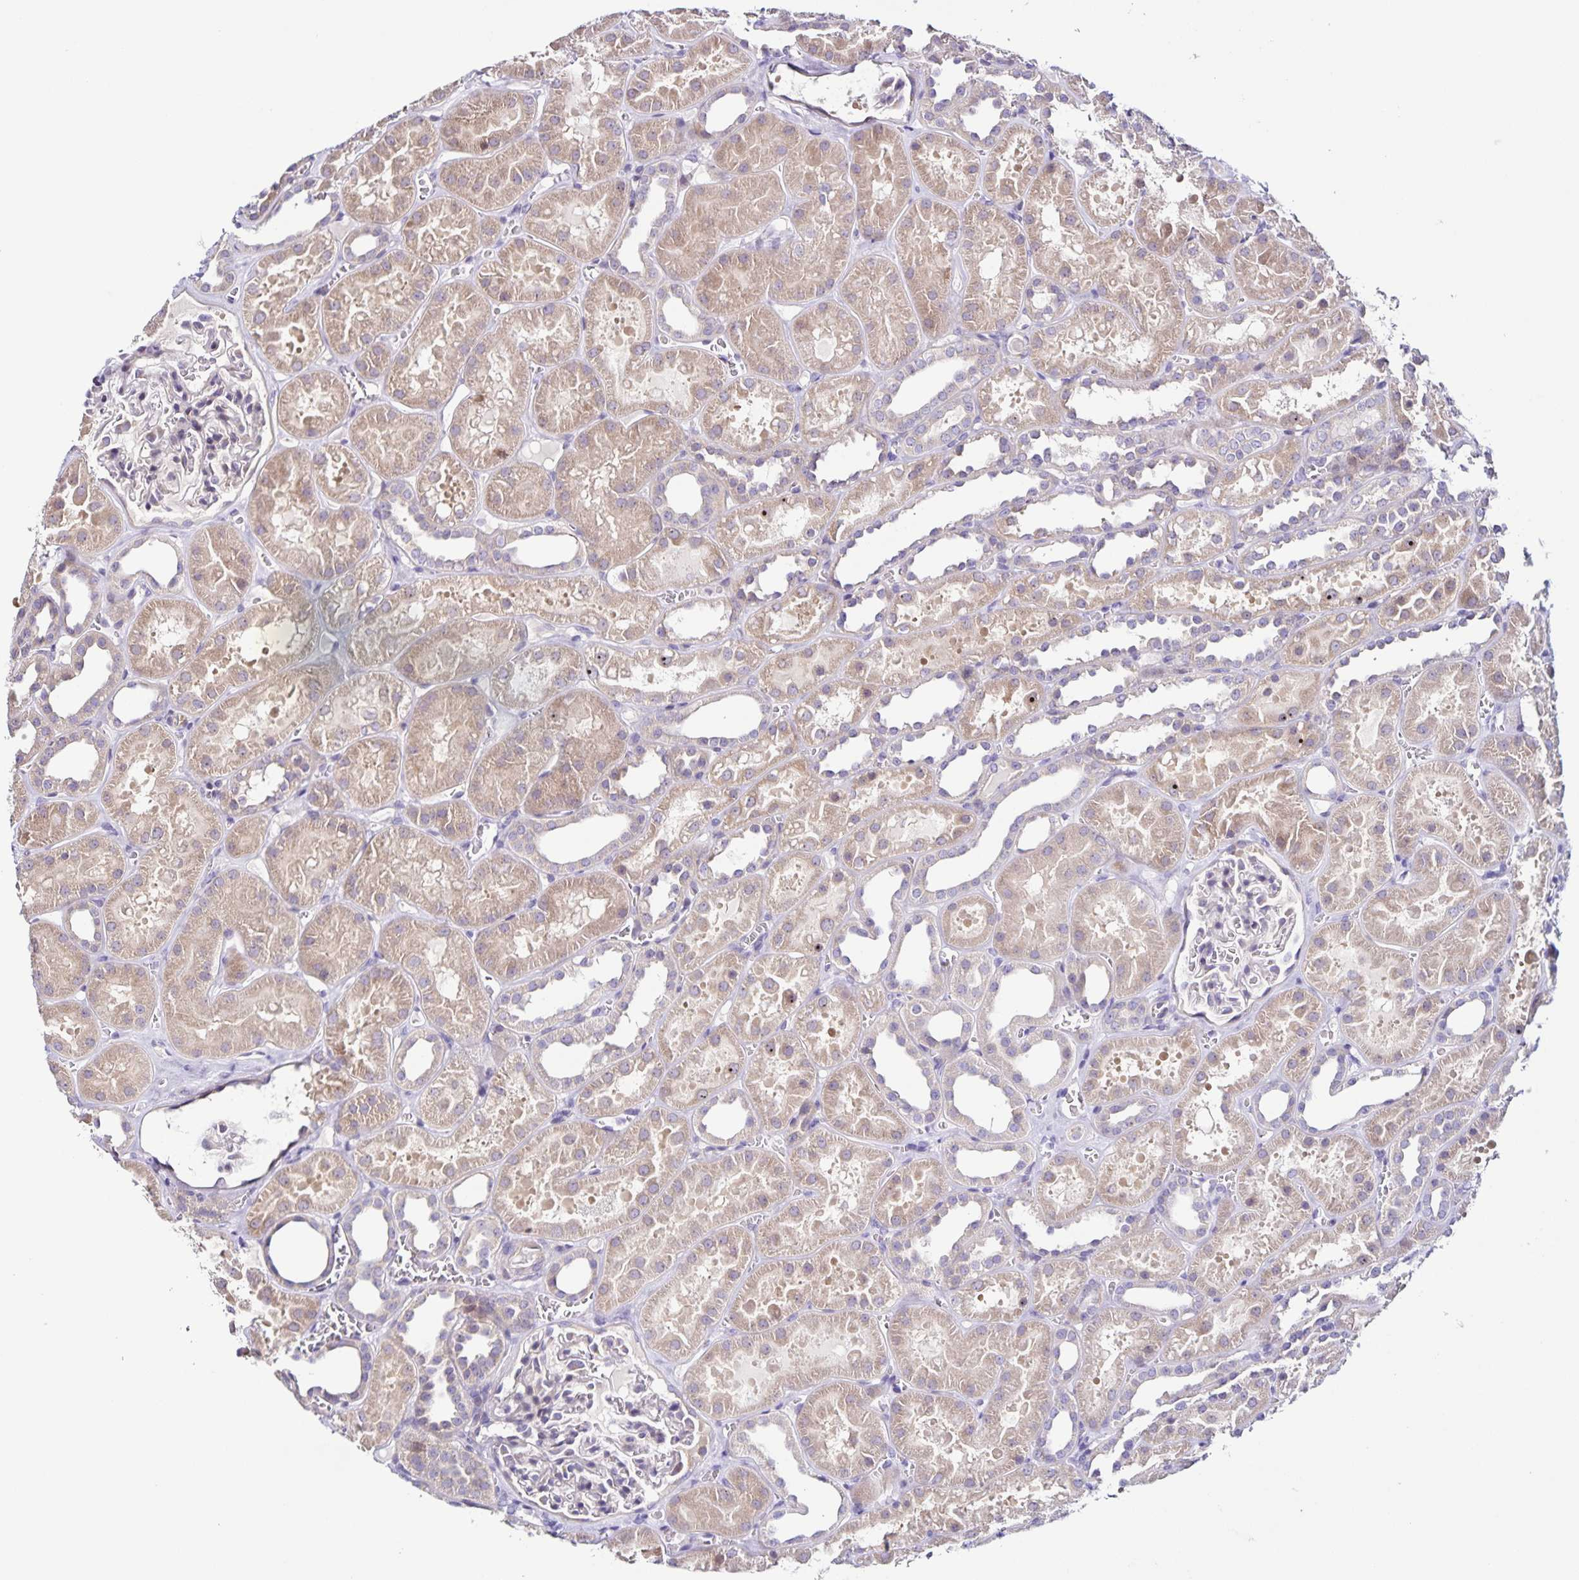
{"staining": {"intensity": "negative", "quantity": "none", "location": "none"}, "tissue": "kidney", "cell_type": "Cells in glomeruli", "image_type": "normal", "snomed": [{"axis": "morphology", "description": "Normal tissue, NOS"}, {"axis": "topography", "description": "Kidney"}], "caption": "Kidney stained for a protein using IHC exhibits no expression cells in glomeruli.", "gene": "RNFT2", "patient": {"sex": "female", "age": 41}}